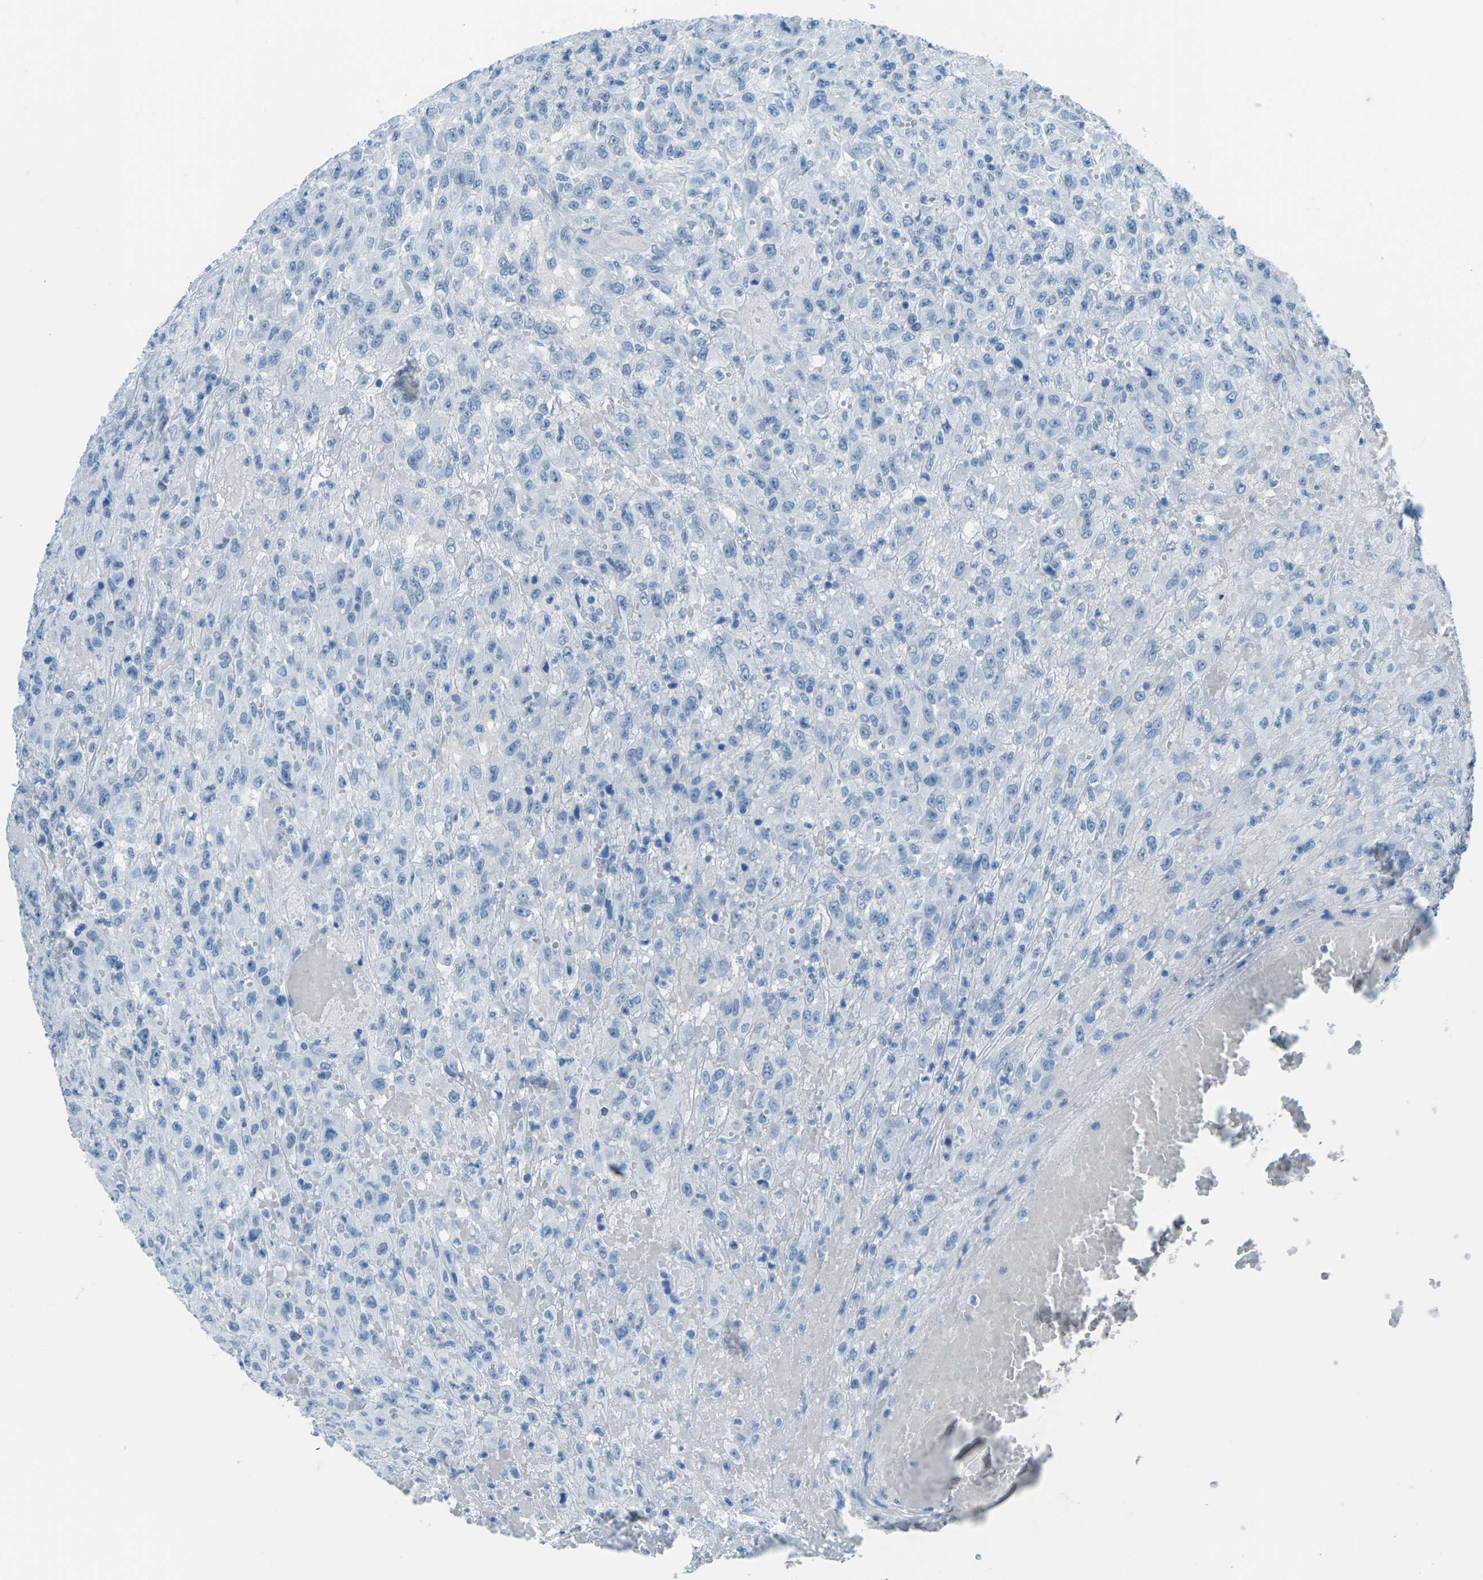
{"staining": {"intensity": "negative", "quantity": "none", "location": "none"}, "tissue": "urothelial cancer", "cell_type": "Tumor cells", "image_type": "cancer", "snomed": [{"axis": "morphology", "description": "Urothelial carcinoma, High grade"}, {"axis": "topography", "description": "Urinary bladder"}], "caption": "The IHC micrograph has no significant positivity in tumor cells of urothelial carcinoma (high-grade) tissue.", "gene": "MYH8", "patient": {"sex": "male", "age": 46}}